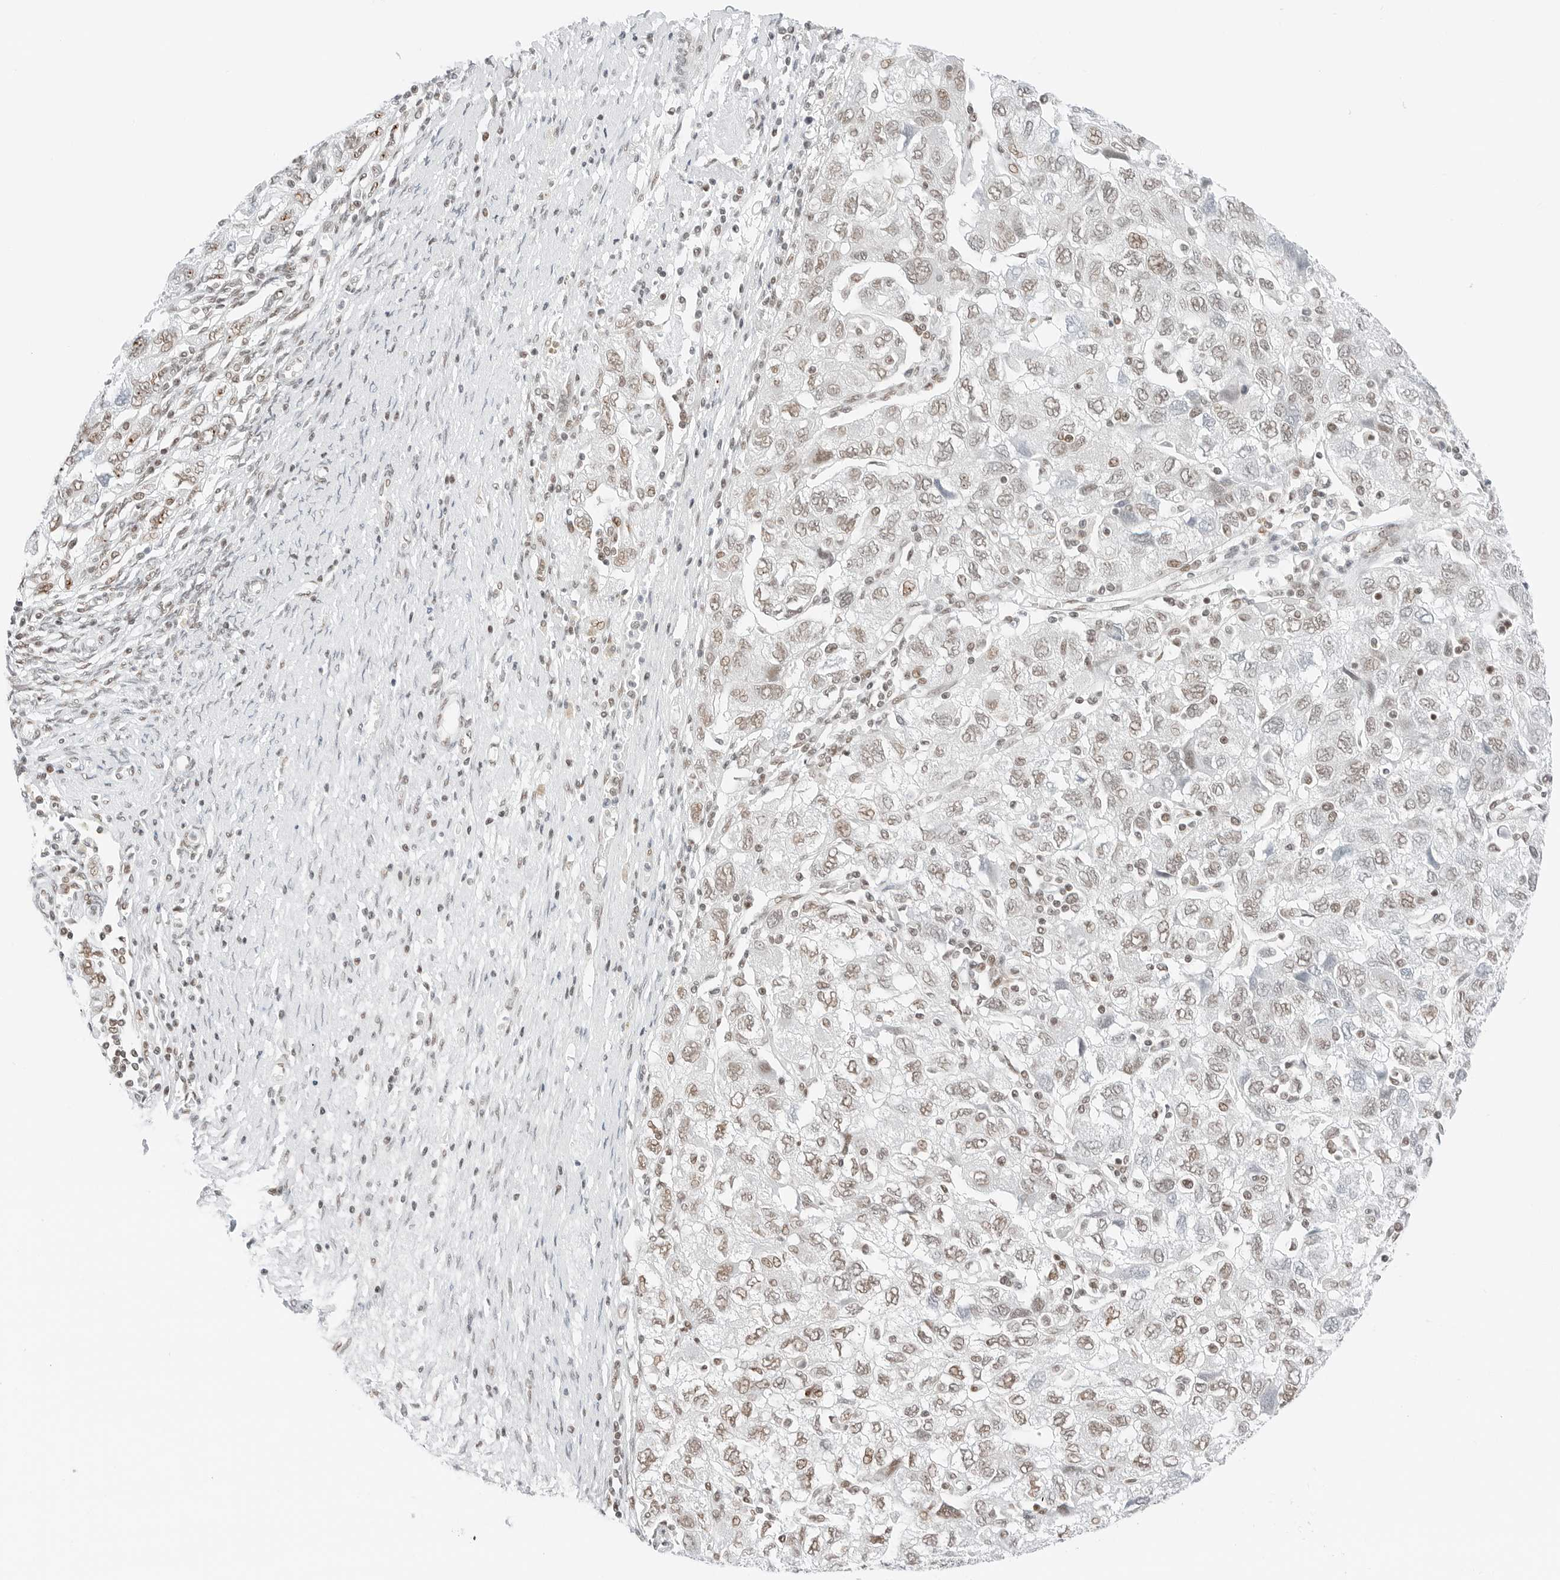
{"staining": {"intensity": "weak", "quantity": ">75%", "location": "nuclear"}, "tissue": "ovarian cancer", "cell_type": "Tumor cells", "image_type": "cancer", "snomed": [{"axis": "morphology", "description": "Carcinoma, NOS"}, {"axis": "morphology", "description": "Cystadenocarcinoma, serous, NOS"}, {"axis": "topography", "description": "Ovary"}], "caption": "Weak nuclear positivity for a protein is identified in approximately >75% of tumor cells of ovarian cancer using immunohistochemistry (IHC).", "gene": "CRTC2", "patient": {"sex": "female", "age": 69}}